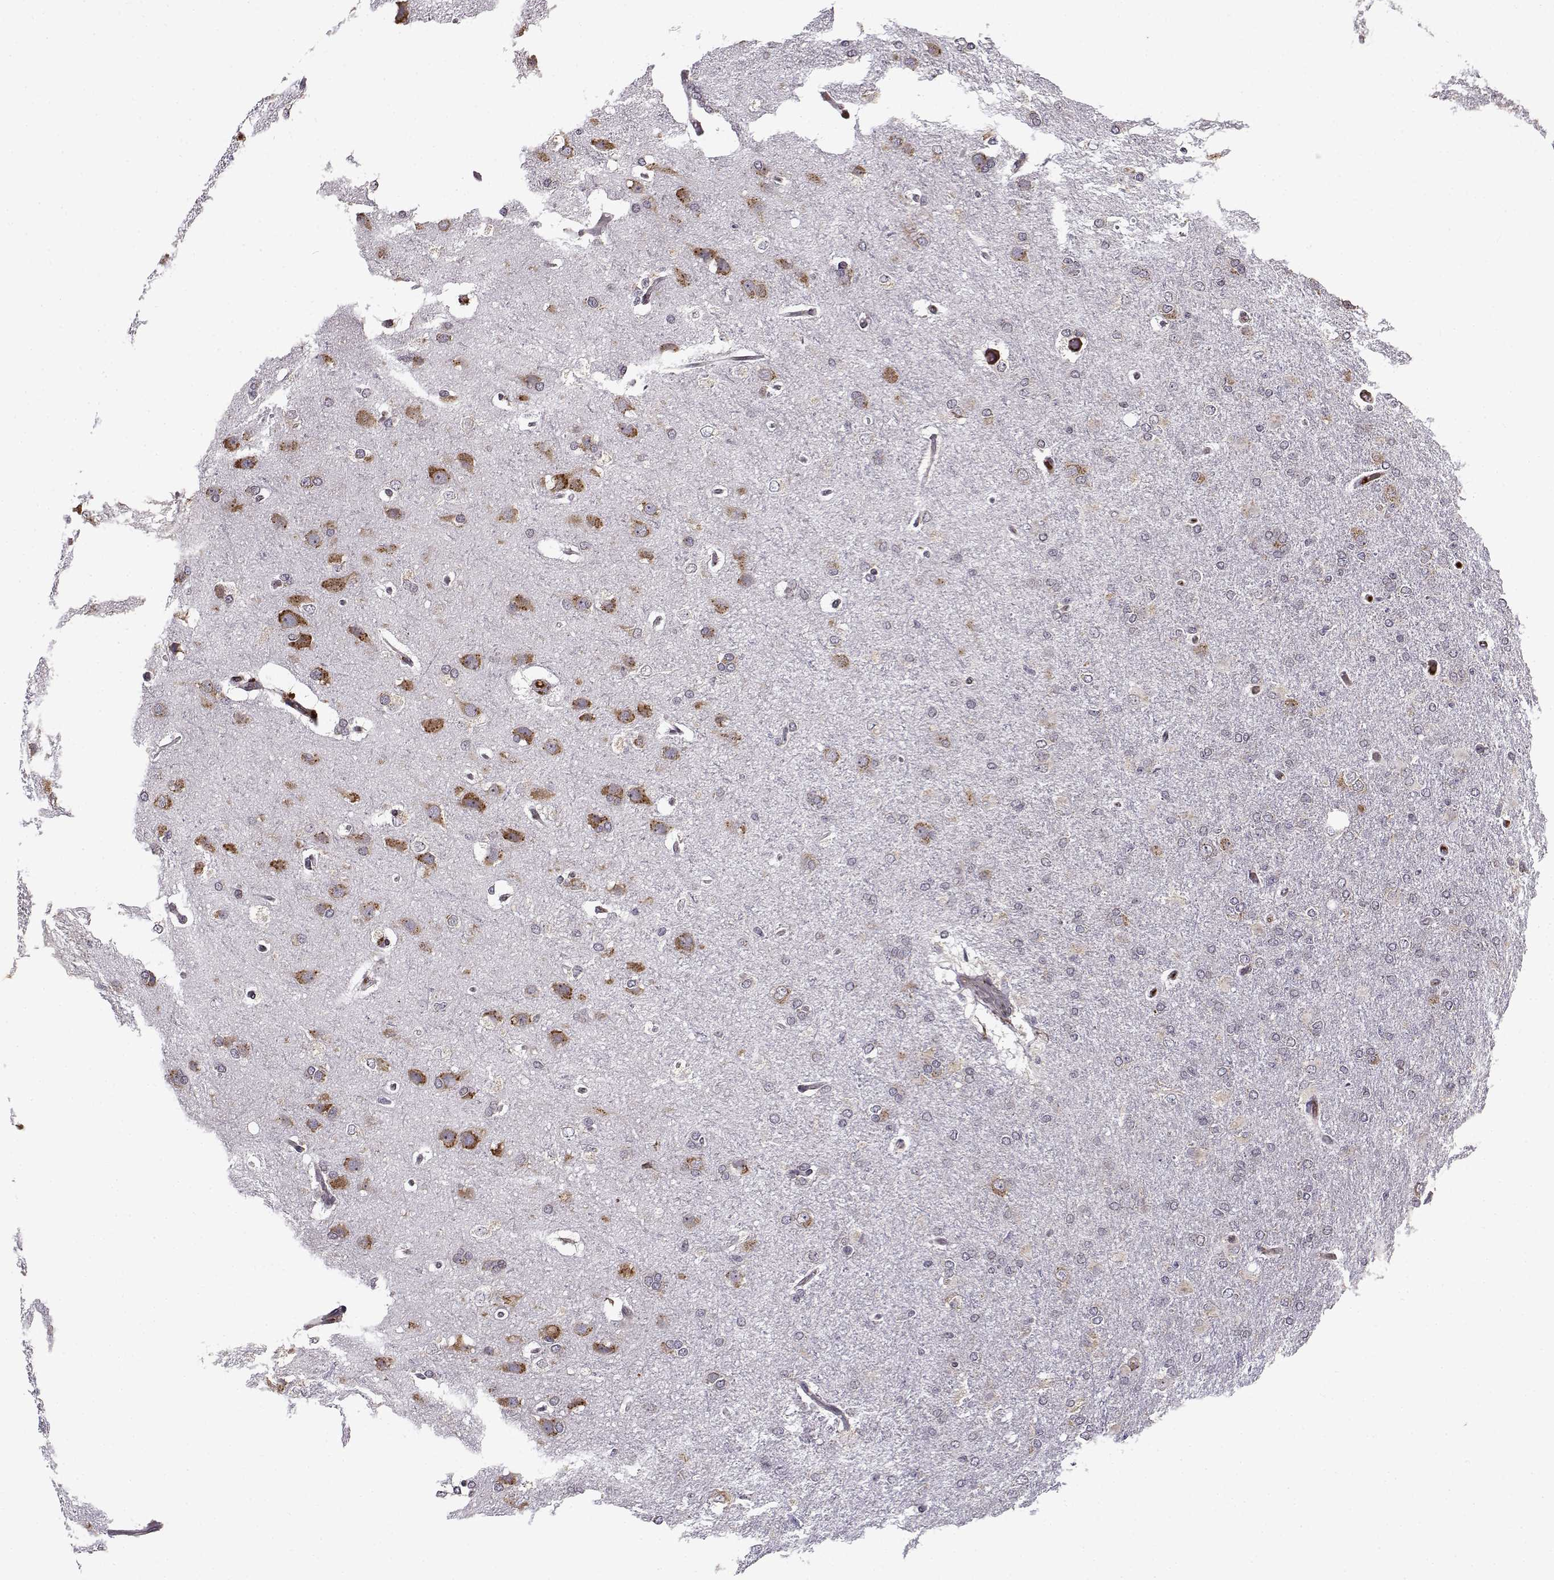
{"staining": {"intensity": "negative", "quantity": "none", "location": "none"}, "tissue": "glioma", "cell_type": "Tumor cells", "image_type": "cancer", "snomed": [{"axis": "morphology", "description": "Glioma, malignant, High grade"}, {"axis": "topography", "description": "Brain"}], "caption": "Tumor cells show no significant staining in glioma.", "gene": "RPL31", "patient": {"sex": "male", "age": 68}}